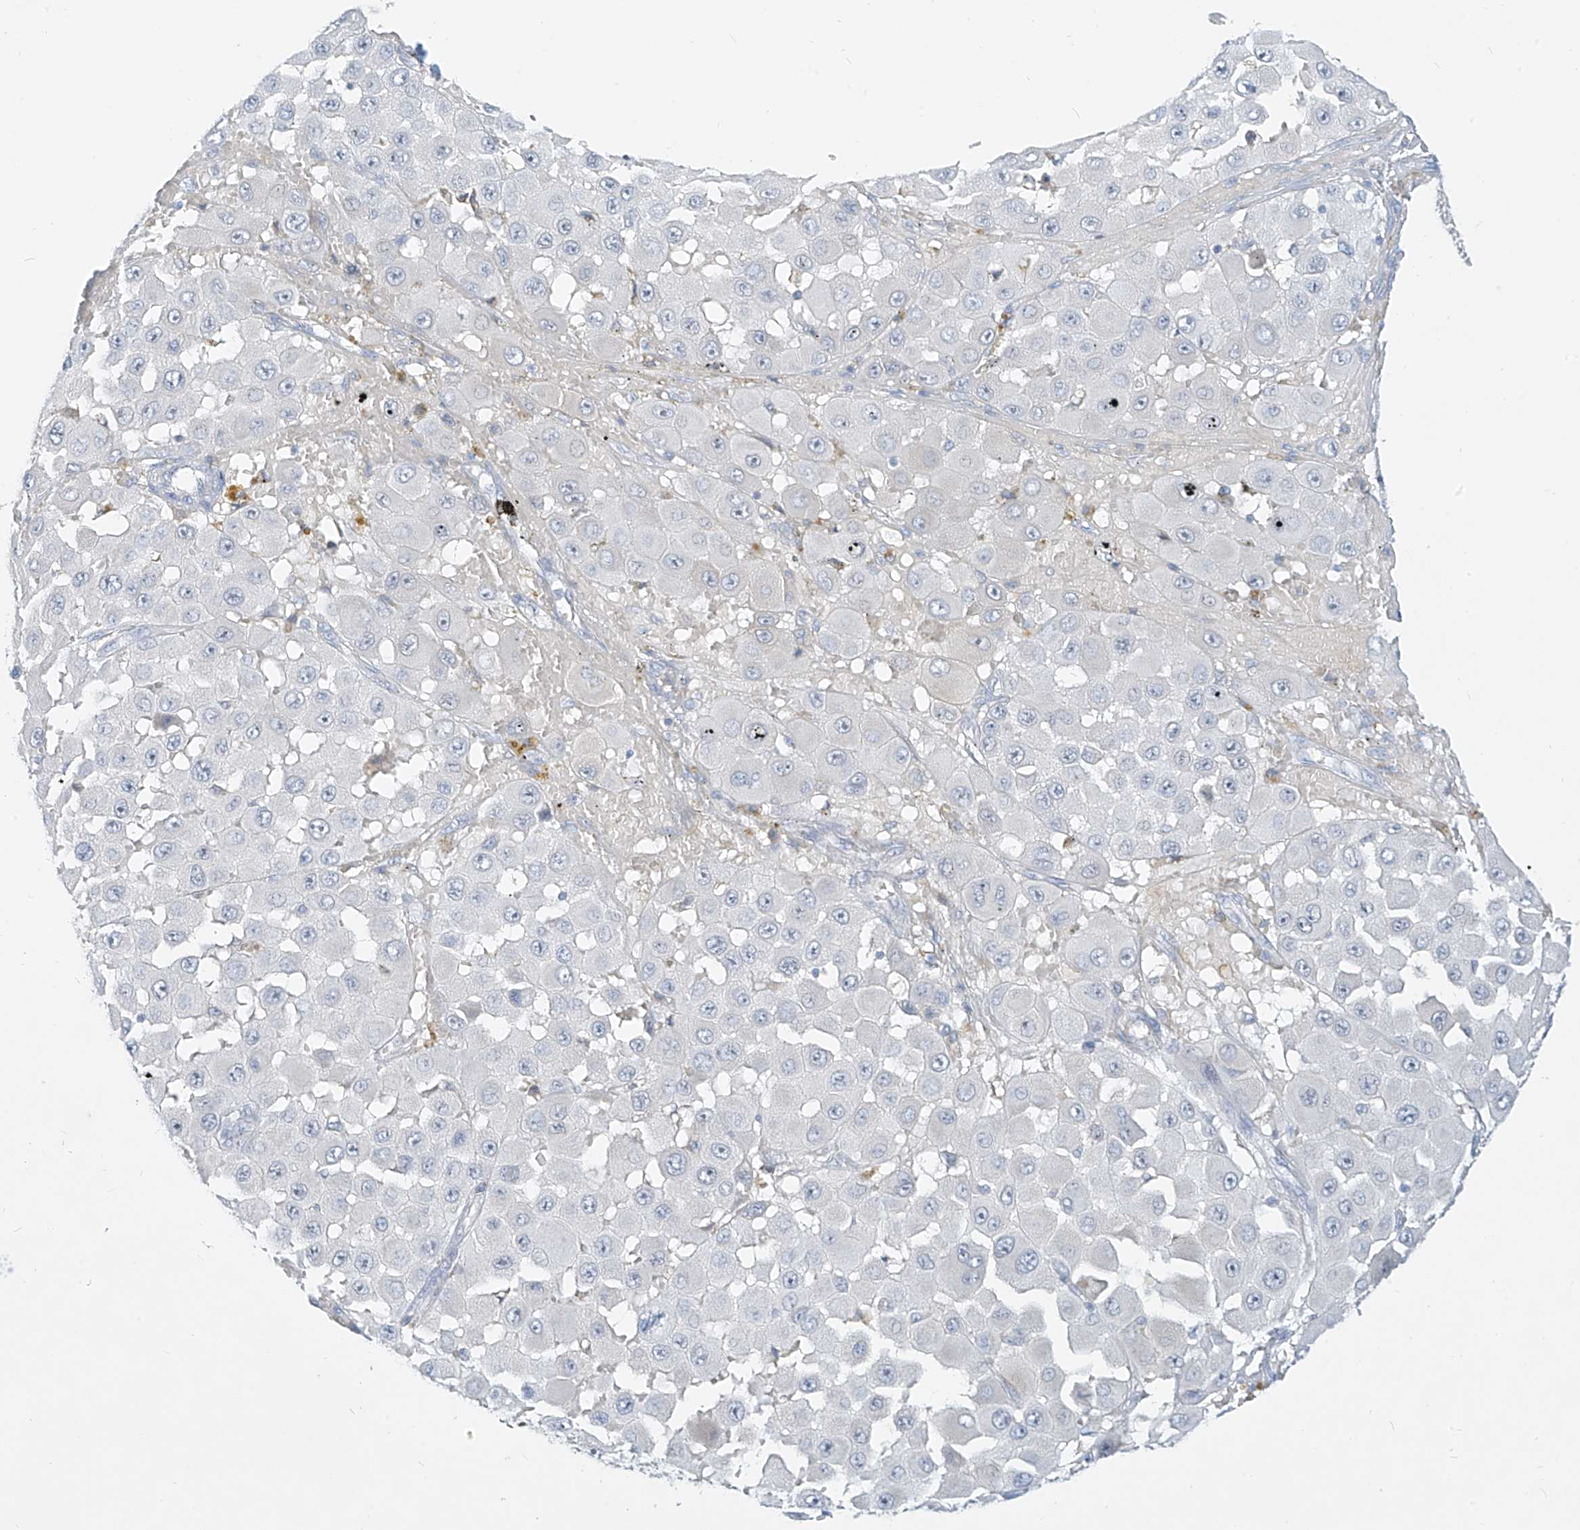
{"staining": {"intensity": "negative", "quantity": "none", "location": "none"}, "tissue": "melanoma", "cell_type": "Tumor cells", "image_type": "cancer", "snomed": [{"axis": "morphology", "description": "Malignant melanoma, NOS"}, {"axis": "topography", "description": "Skin"}], "caption": "An IHC histopathology image of malignant melanoma is shown. There is no staining in tumor cells of malignant melanoma.", "gene": "C2orf42", "patient": {"sex": "female", "age": 81}}